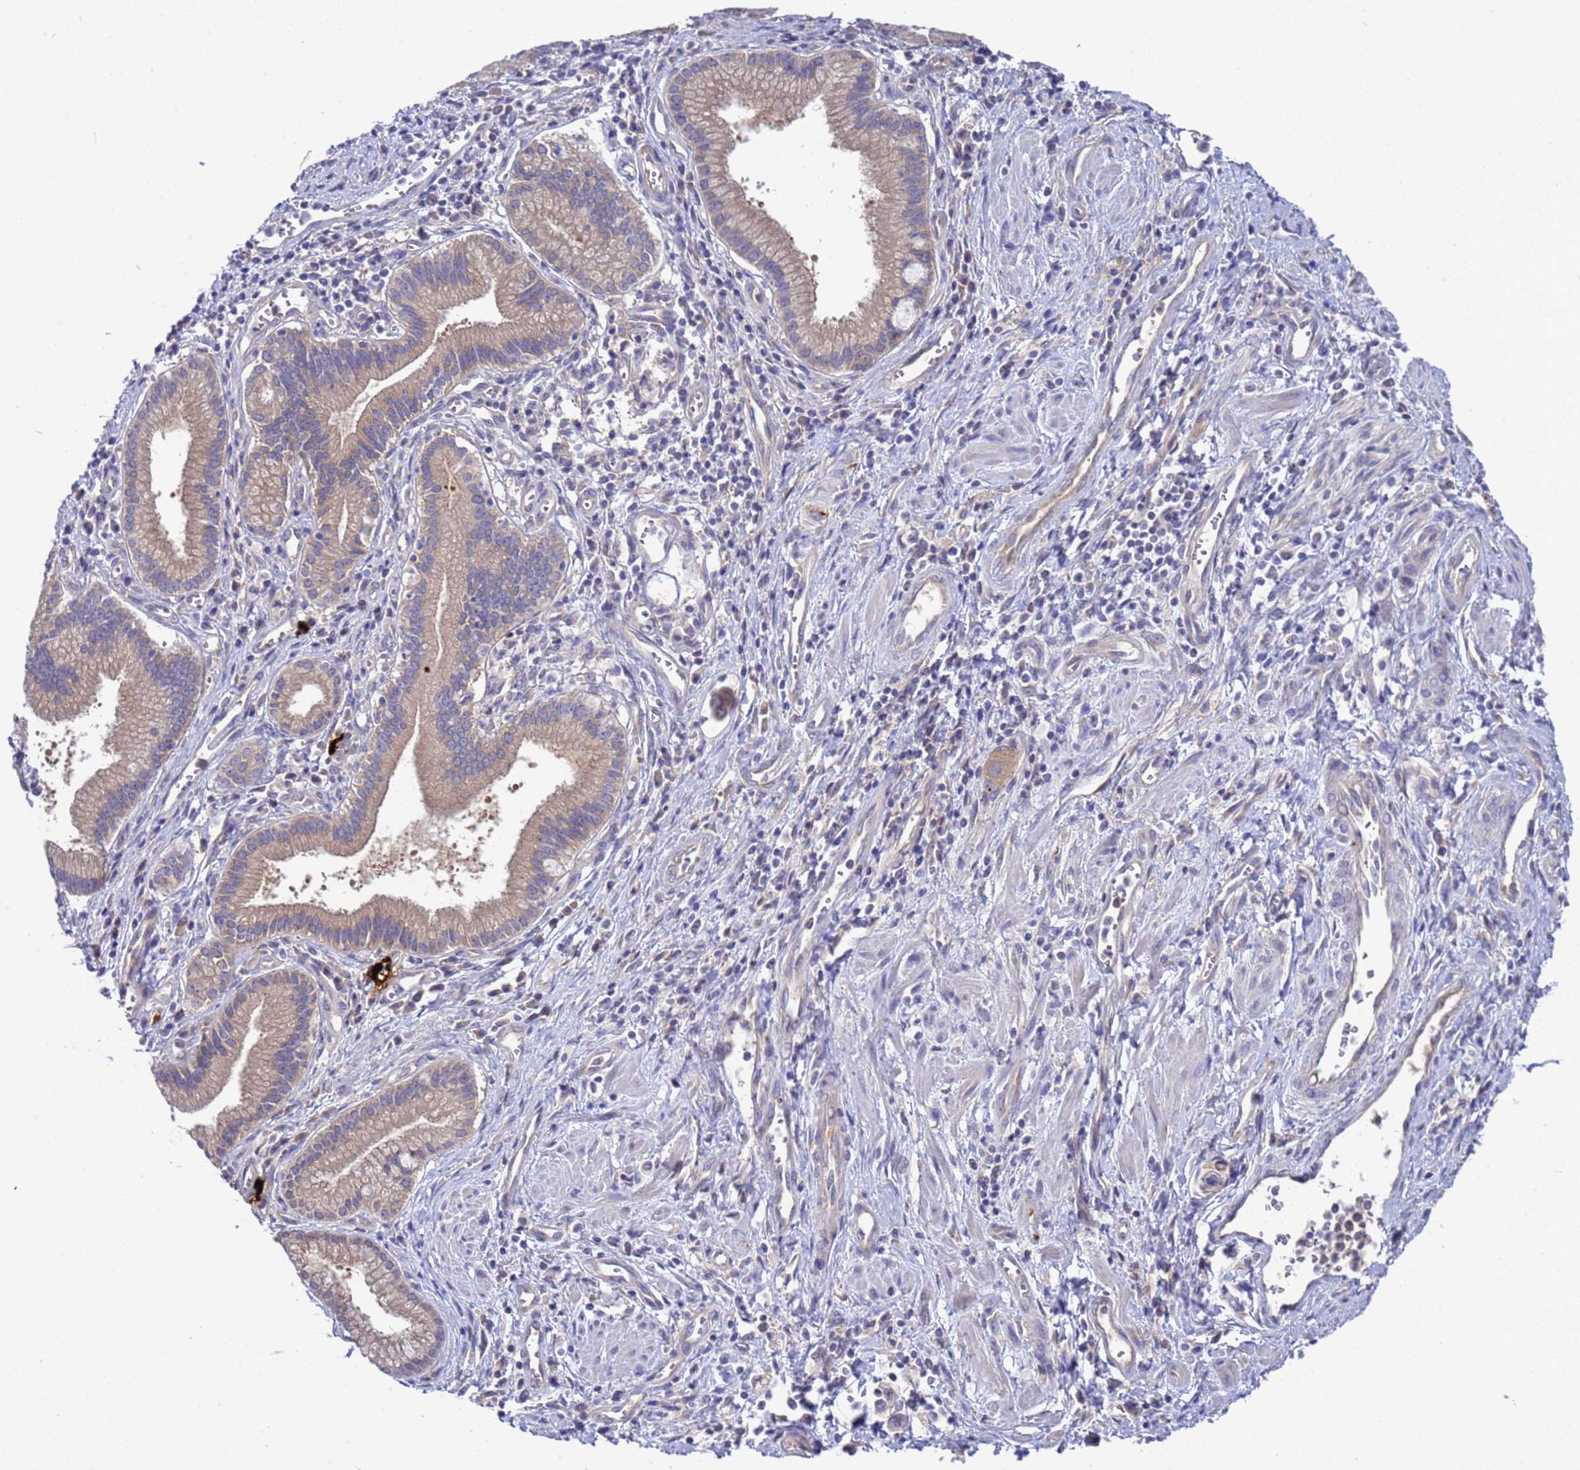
{"staining": {"intensity": "weak", "quantity": ">75%", "location": "cytoplasmic/membranous"}, "tissue": "pancreatic cancer", "cell_type": "Tumor cells", "image_type": "cancer", "snomed": [{"axis": "morphology", "description": "Adenocarcinoma, NOS"}, {"axis": "topography", "description": "Pancreas"}], "caption": "An immunohistochemistry micrograph of neoplastic tissue is shown. Protein staining in brown shows weak cytoplasmic/membranous positivity in pancreatic cancer (adenocarcinoma) within tumor cells. (DAB (3,3'-diaminobenzidine) = brown stain, brightfield microscopy at high magnification).", "gene": "RC3H2", "patient": {"sex": "male", "age": 78}}